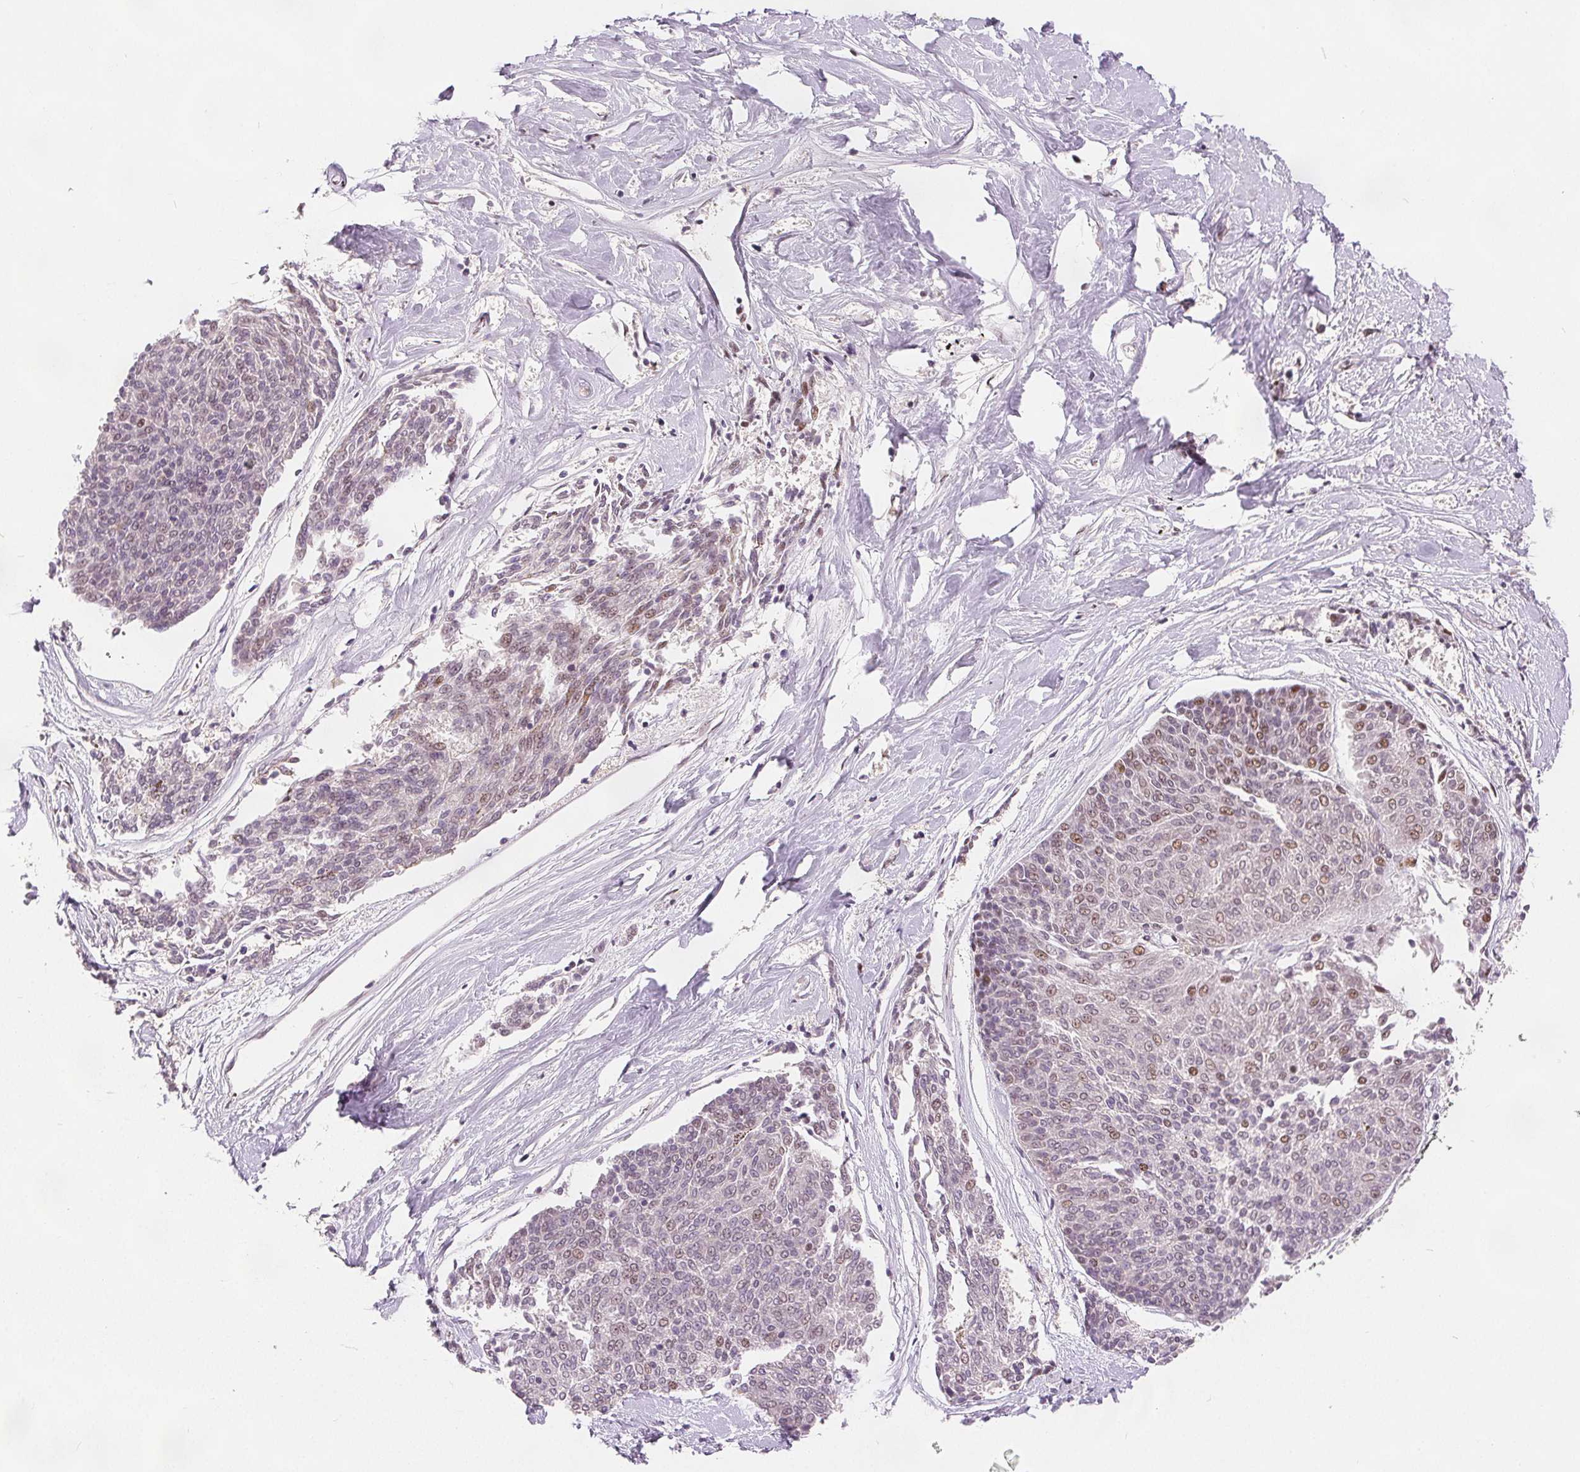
{"staining": {"intensity": "weak", "quantity": "25%-75%", "location": "nuclear"}, "tissue": "melanoma", "cell_type": "Tumor cells", "image_type": "cancer", "snomed": [{"axis": "morphology", "description": "Malignant melanoma, NOS"}, {"axis": "topography", "description": "Skin"}], "caption": "Protein expression by immunohistochemistry (IHC) exhibits weak nuclear positivity in about 25%-75% of tumor cells in melanoma.", "gene": "ZNF703", "patient": {"sex": "female", "age": 72}}